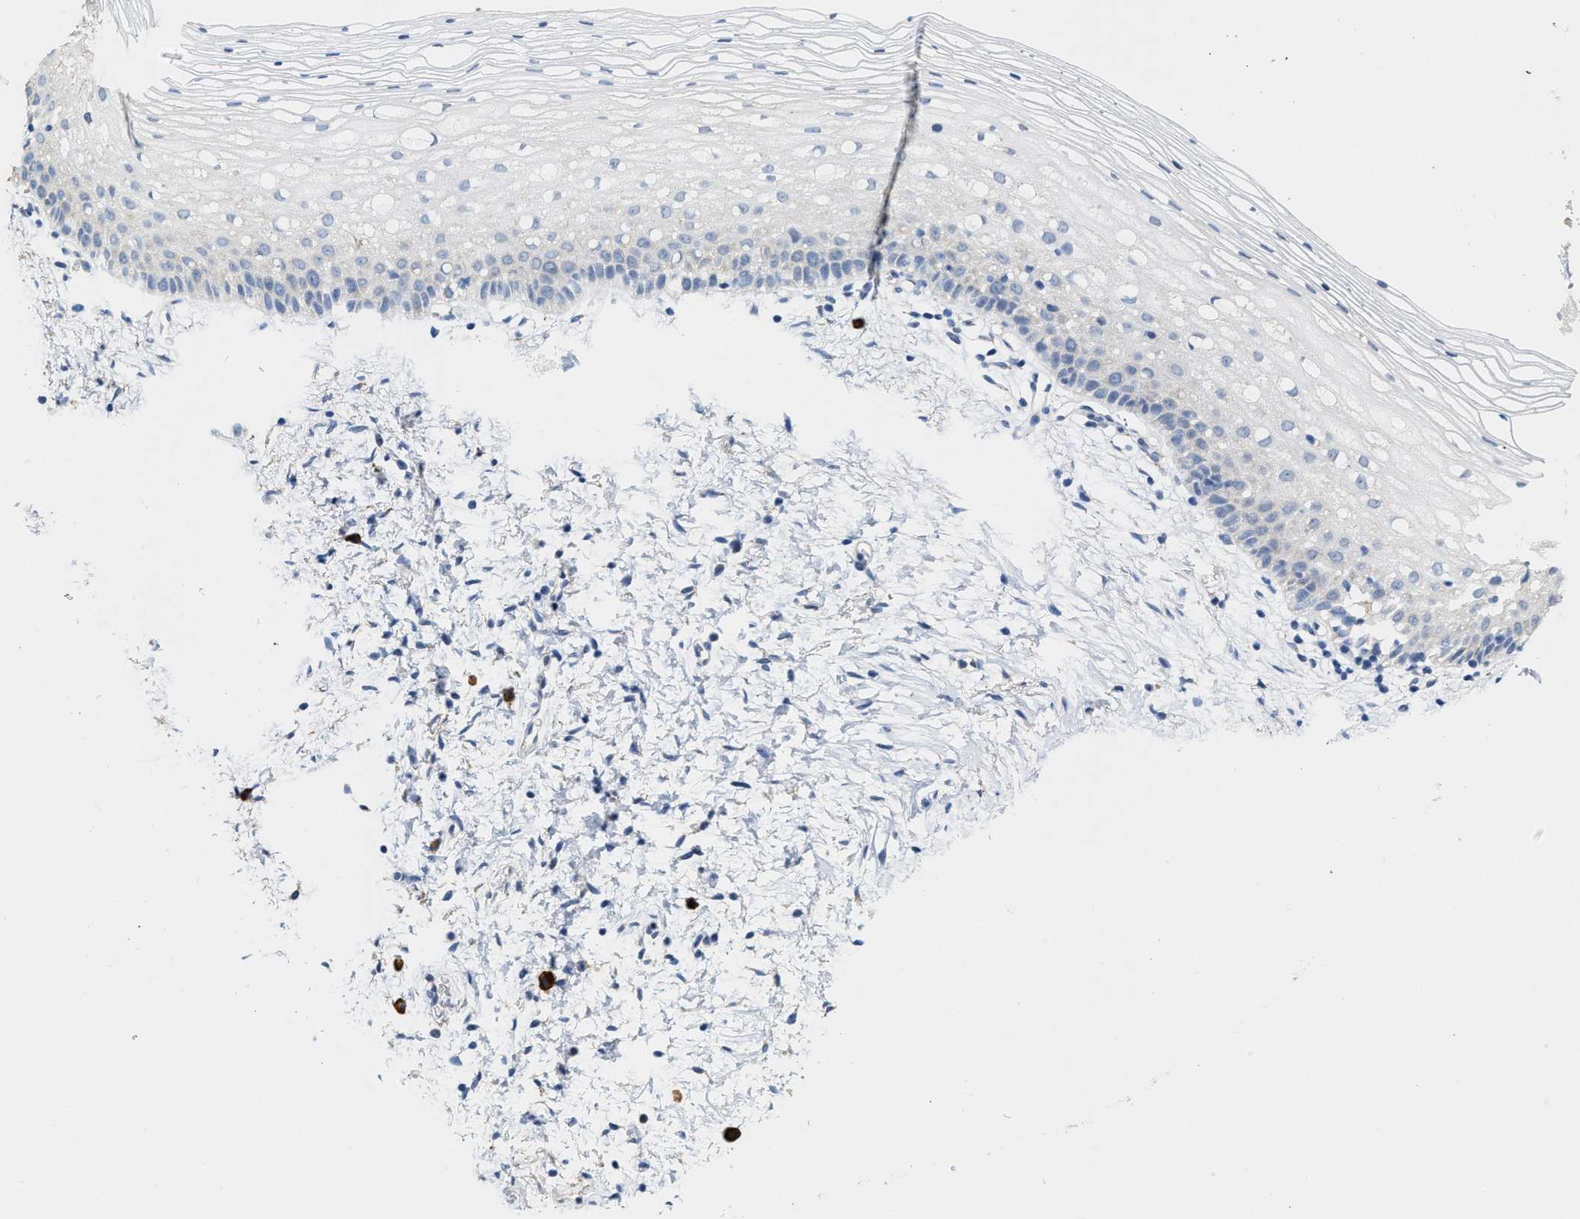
{"staining": {"intensity": "negative", "quantity": "none", "location": "none"}, "tissue": "cervix", "cell_type": "Glandular cells", "image_type": "normal", "snomed": [{"axis": "morphology", "description": "Normal tissue, NOS"}, {"axis": "topography", "description": "Cervix"}], "caption": "This is an immunohistochemistry micrograph of normal human cervix. There is no positivity in glandular cells.", "gene": "RYR2", "patient": {"sex": "female", "age": 72}}